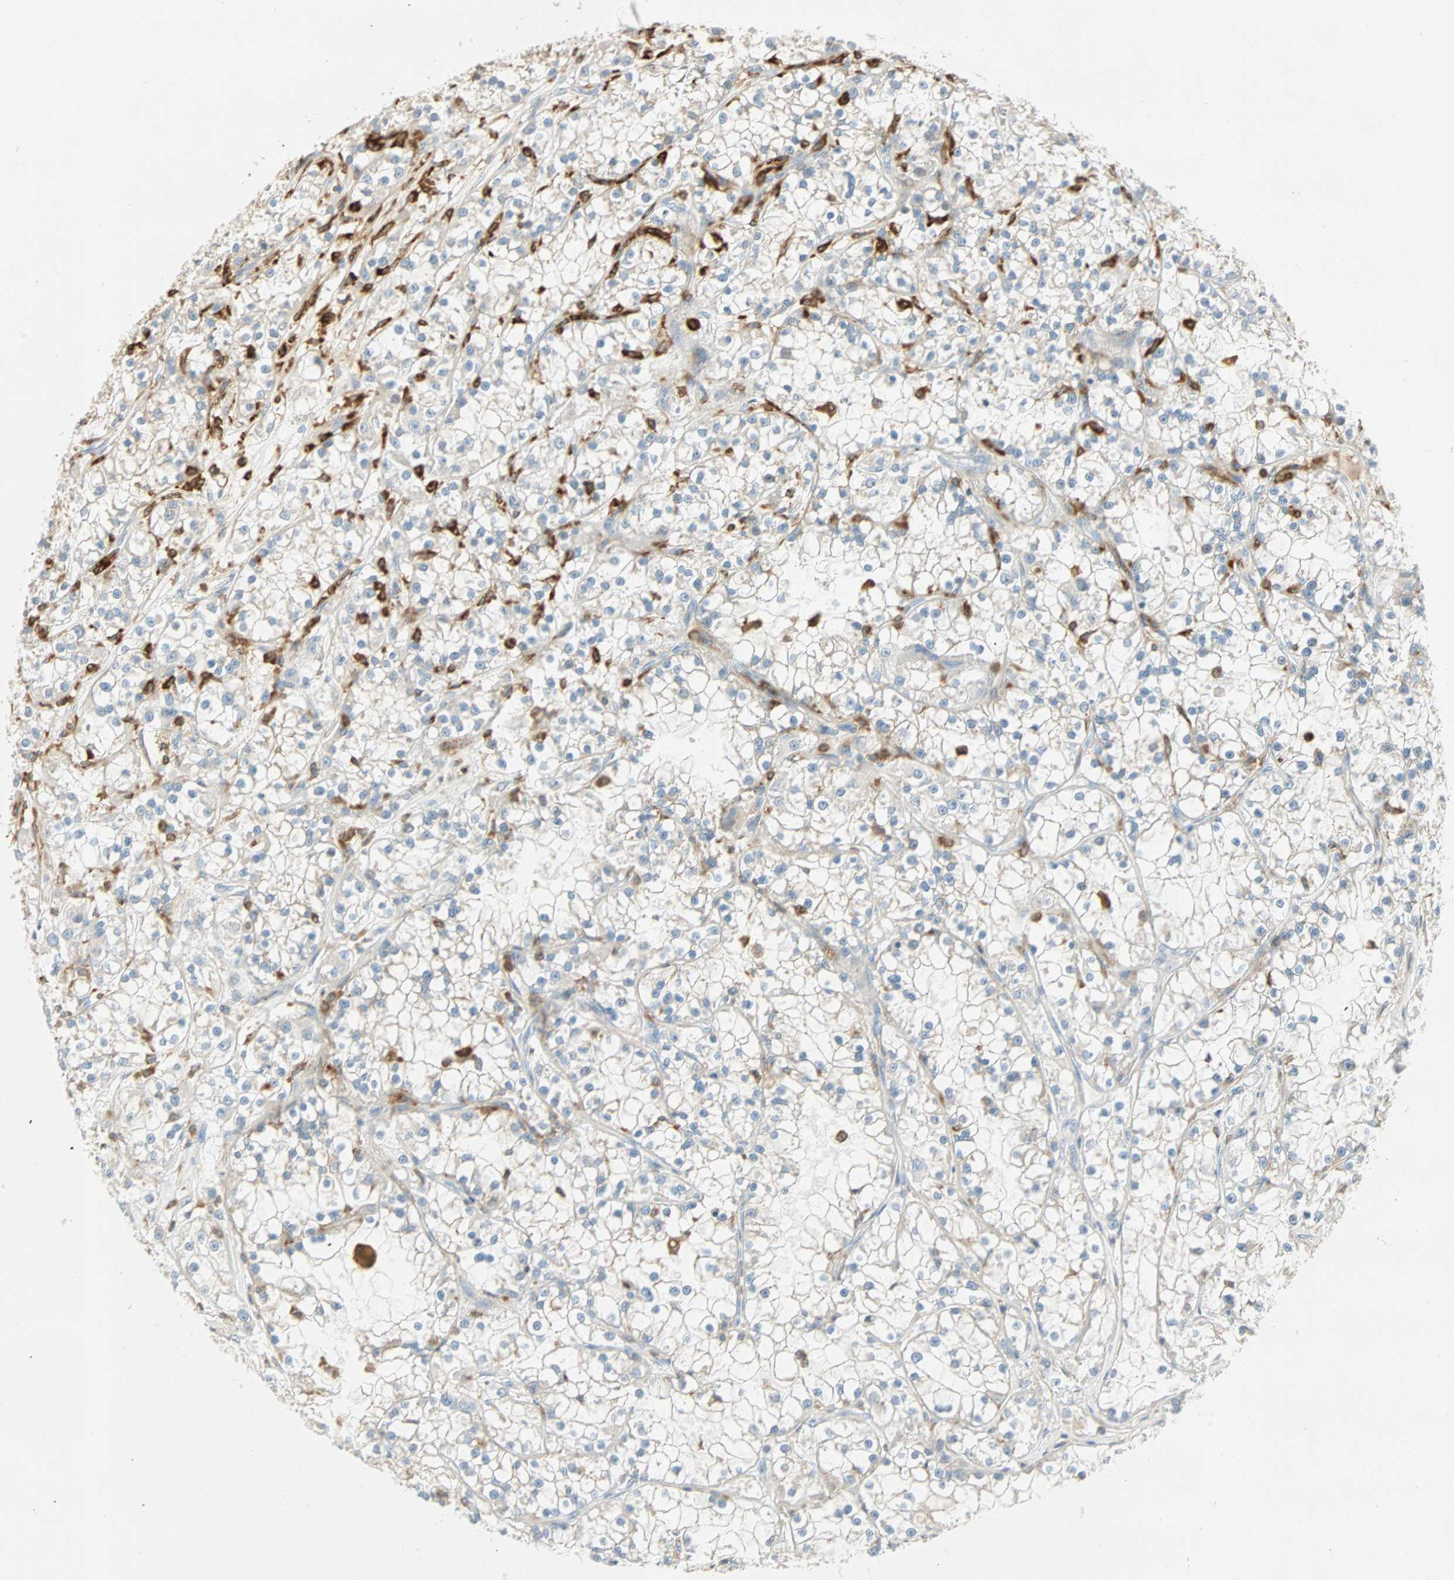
{"staining": {"intensity": "negative", "quantity": "none", "location": "none"}, "tissue": "renal cancer", "cell_type": "Tumor cells", "image_type": "cancer", "snomed": [{"axis": "morphology", "description": "Adenocarcinoma, NOS"}, {"axis": "topography", "description": "Kidney"}], "caption": "The immunohistochemistry (IHC) histopathology image has no significant positivity in tumor cells of renal cancer (adenocarcinoma) tissue.", "gene": "FMNL1", "patient": {"sex": "female", "age": 52}}